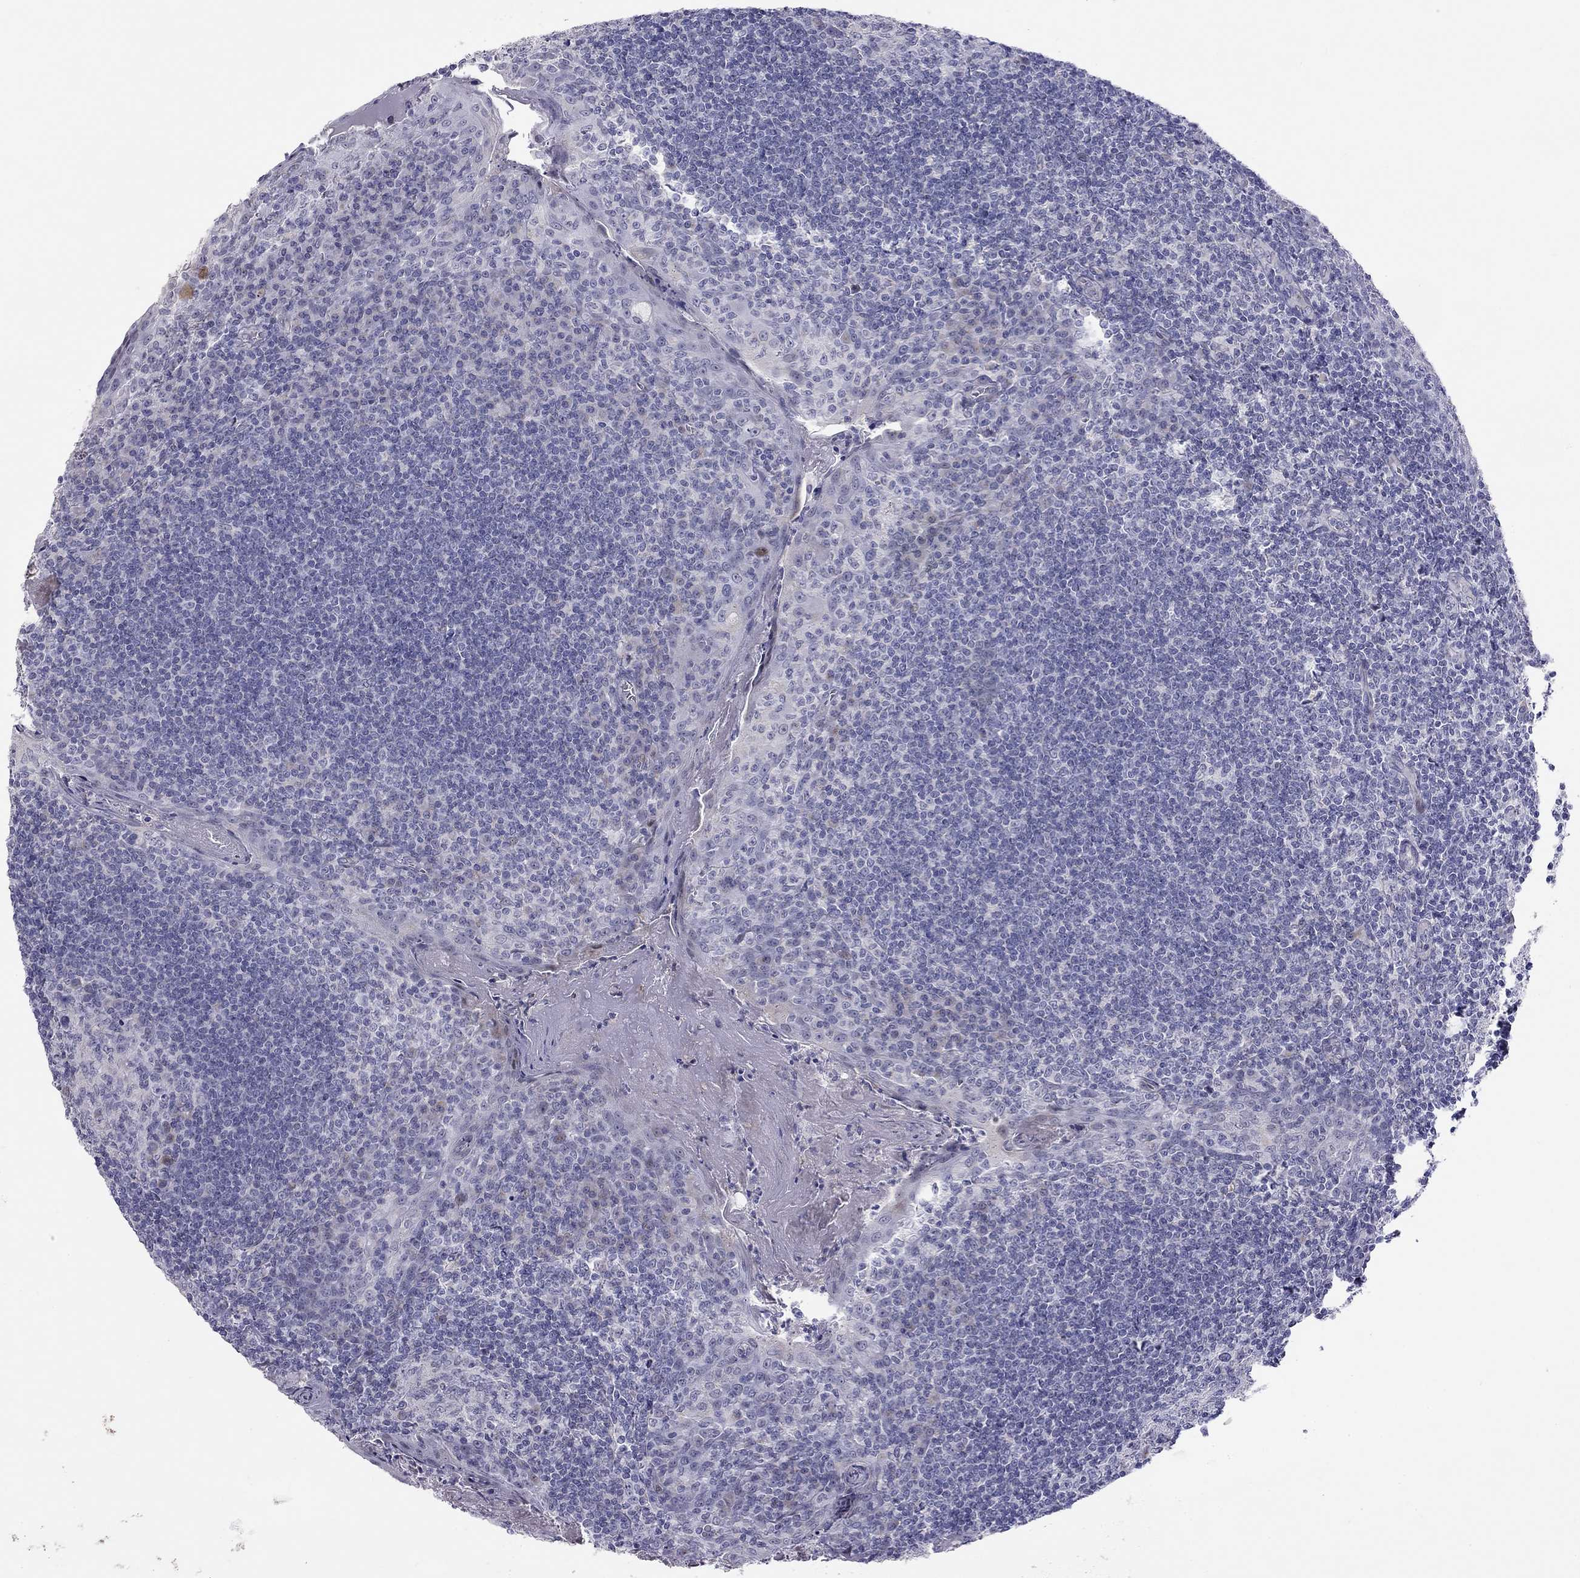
{"staining": {"intensity": "negative", "quantity": "none", "location": "none"}, "tissue": "tonsil", "cell_type": "Germinal center cells", "image_type": "normal", "snomed": [{"axis": "morphology", "description": "Normal tissue, NOS"}, {"axis": "topography", "description": "Tonsil"}], "caption": "Immunohistochemistry (IHC) image of benign tonsil: tonsil stained with DAB reveals no significant protein staining in germinal center cells. The staining is performed using DAB (3,3'-diaminobenzidine) brown chromogen with nuclei counter-stained in using hematoxylin.", "gene": "C8orf88", "patient": {"sex": "female", "age": 13}}